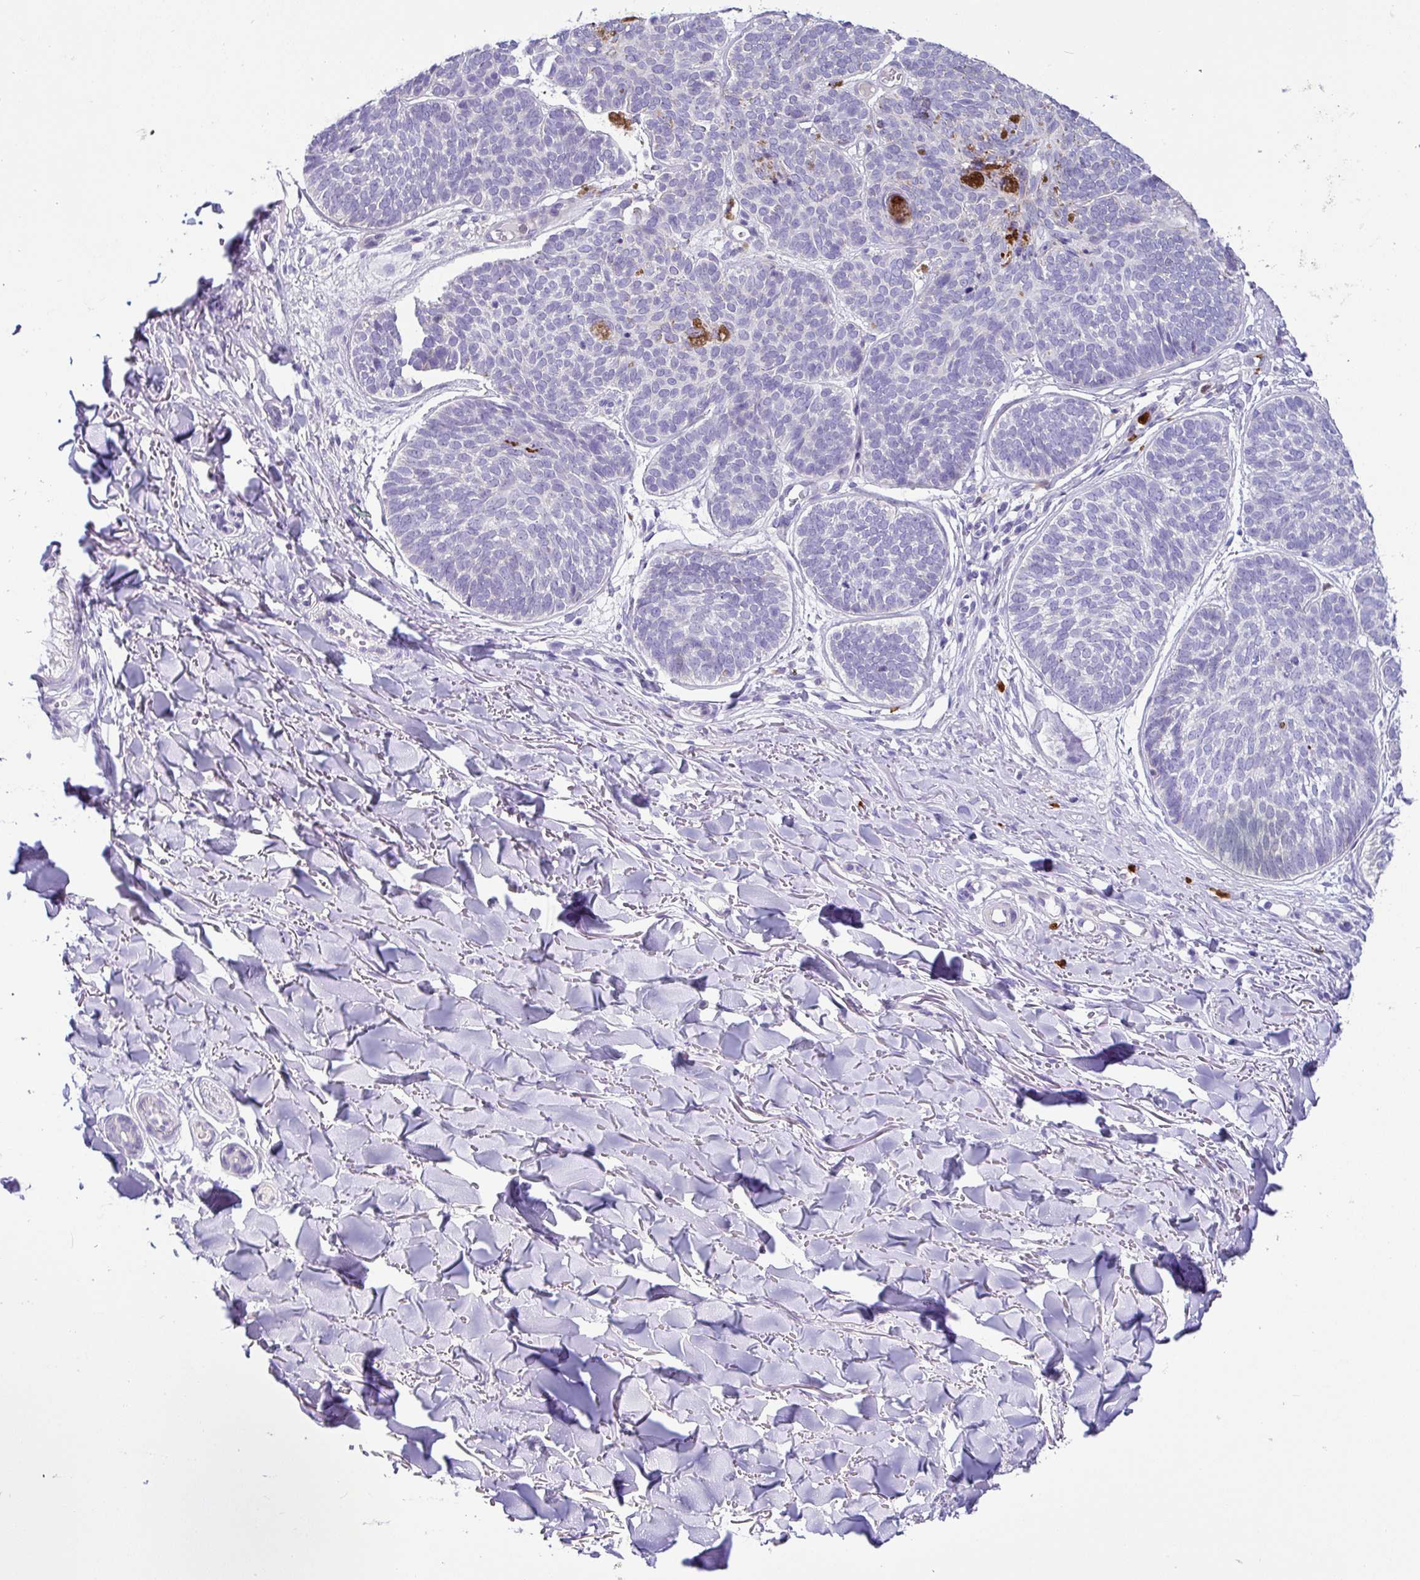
{"staining": {"intensity": "negative", "quantity": "none", "location": "none"}, "tissue": "skin cancer", "cell_type": "Tumor cells", "image_type": "cancer", "snomed": [{"axis": "morphology", "description": "Basal cell carcinoma"}, {"axis": "topography", "description": "Skin"}, {"axis": "topography", "description": "Skin of neck"}, {"axis": "topography", "description": "Skin of shoulder"}, {"axis": "topography", "description": "Skin of back"}], "caption": "The photomicrograph demonstrates no significant expression in tumor cells of basal cell carcinoma (skin).", "gene": "SH2D3C", "patient": {"sex": "male", "age": 80}}